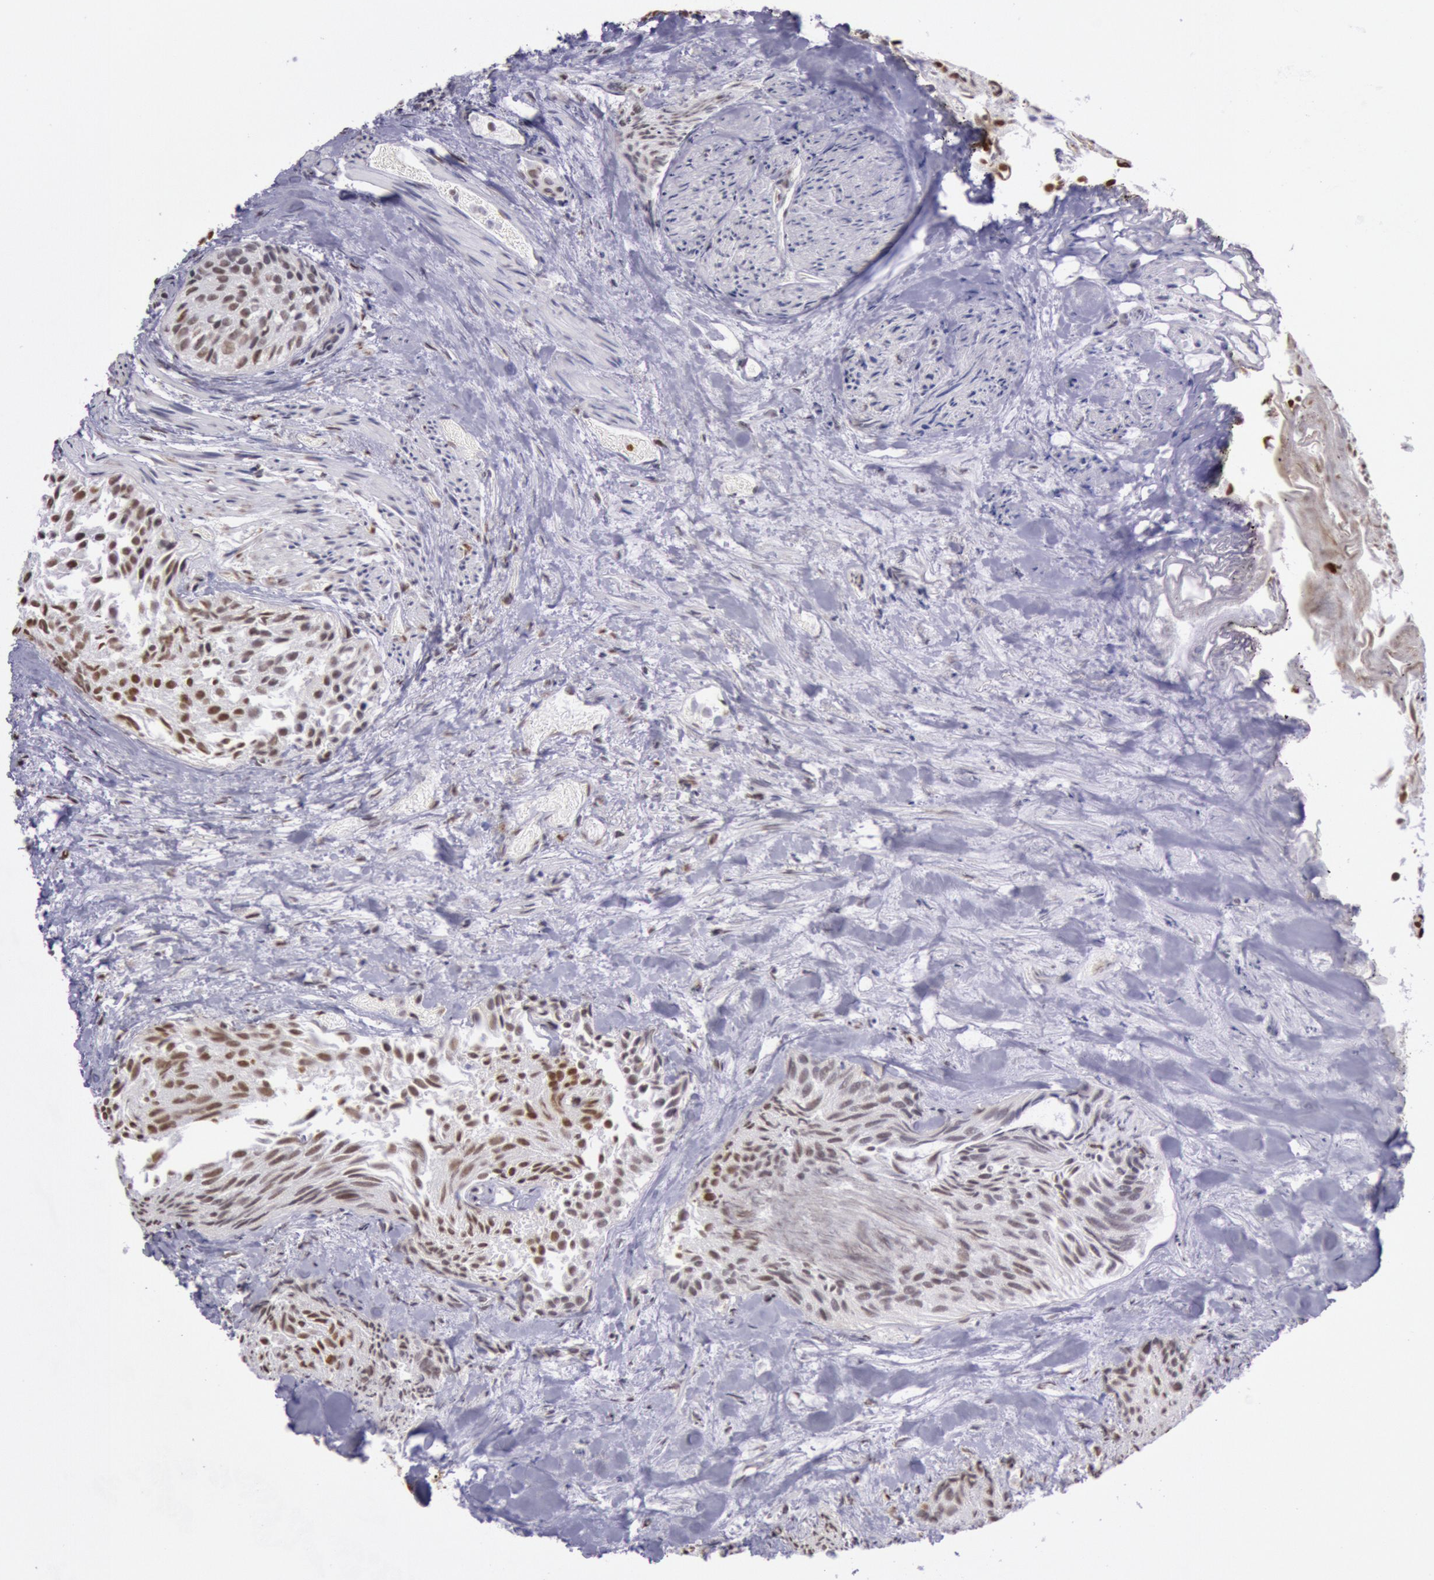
{"staining": {"intensity": "weak", "quantity": ">75%", "location": "nuclear"}, "tissue": "urothelial cancer", "cell_type": "Tumor cells", "image_type": "cancer", "snomed": [{"axis": "morphology", "description": "Urothelial carcinoma, High grade"}, {"axis": "topography", "description": "Urinary bladder"}], "caption": "This is an image of immunohistochemistry staining of urothelial cancer, which shows weak expression in the nuclear of tumor cells.", "gene": "HNRNPH2", "patient": {"sex": "female", "age": 78}}